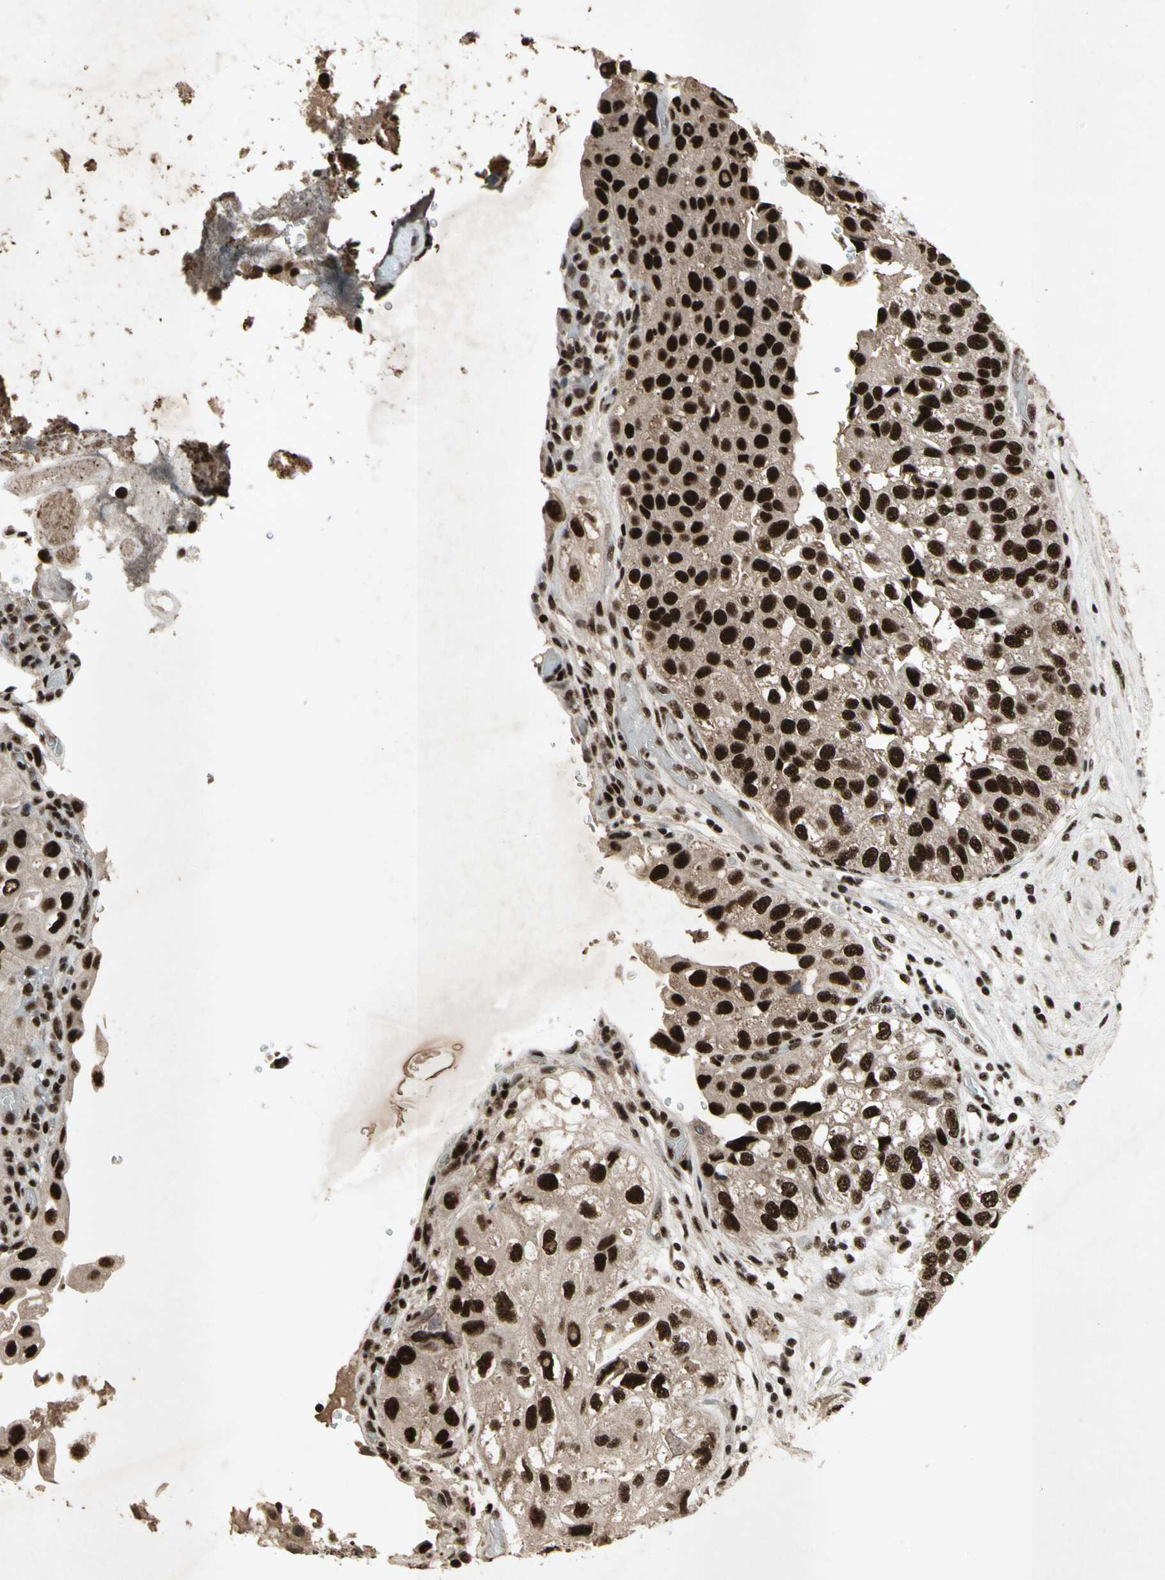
{"staining": {"intensity": "strong", "quantity": ">75%", "location": "cytoplasmic/membranous,nuclear"}, "tissue": "urothelial cancer", "cell_type": "Tumor cells", "image_type": "cancer", "snomed": [{"axis": "morphology", "description": "Urothelial carcinoma, High grade"}, {"axis": "topography", "description": "Urinary bladder"}], "caption": "Tumor cells demonstrate high levels of strong cytoplasmic/membranous and nuclear staining in approximately >75% of cells in human urothelial cancer.", "gene": "TBX2", "patient": {"sex": "female", "age": 64}}